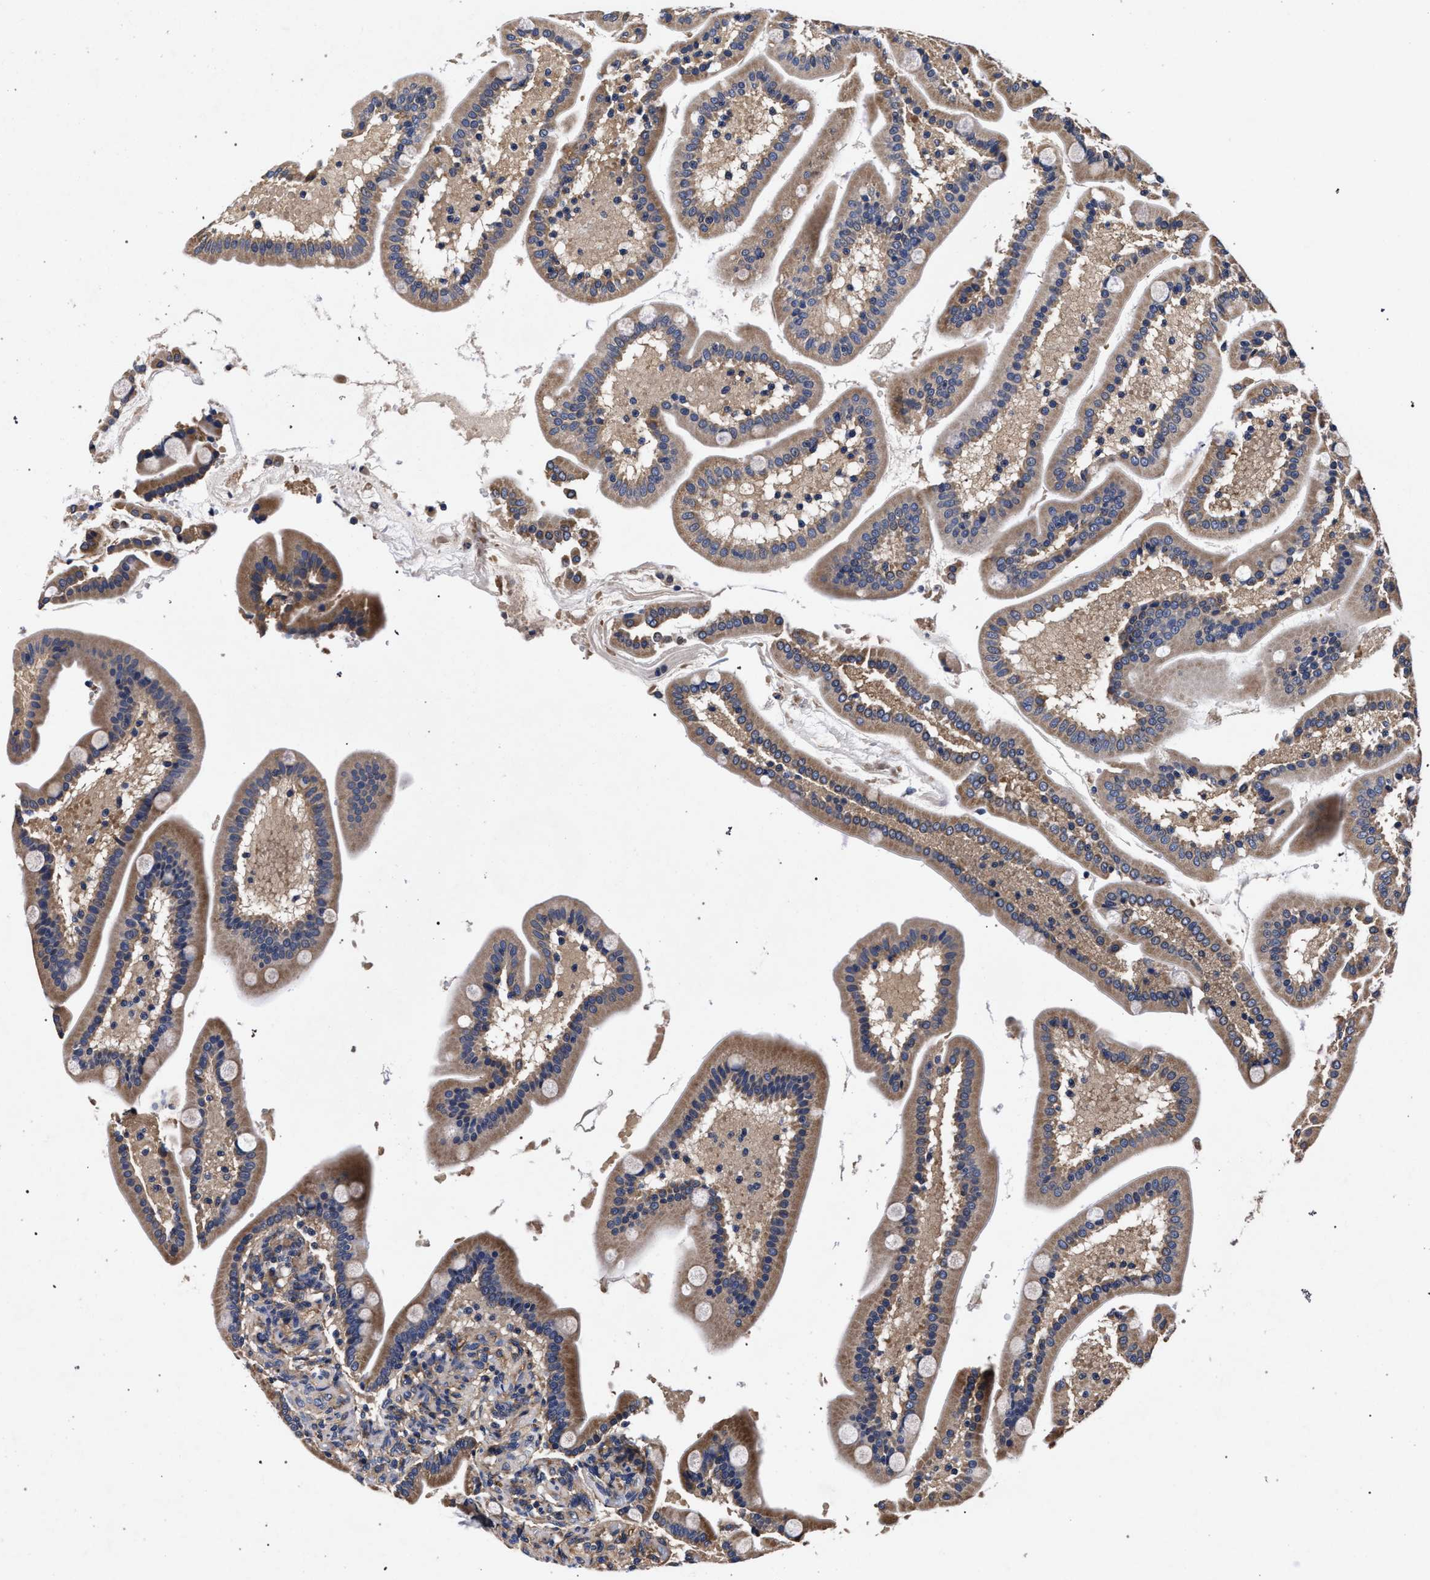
{"staining": {"intensity": "moderate", "quantity": ">75%", "location": "cytoplasmic/membranous"}, "tissue": "duodenum", "cell_type": "Glandular cells", "image_type": "normal", "snomed": [{"axis": "morphology", "description": "Normal tissue, NOS"}, {"axis": "topography", "description": "Duodenum"}], "caption": "IHC histopathology image of benign duodenum: duodenum stained using immunohistochemistry shows medium levels of moderate protein expression localized specifically in the cytoplasmic/membranous of glandular cells, appearing as a cytoplasmic/membranous brown color.", "gene": "CFAP95", "patient": {"sex": "male", "age": 54}}